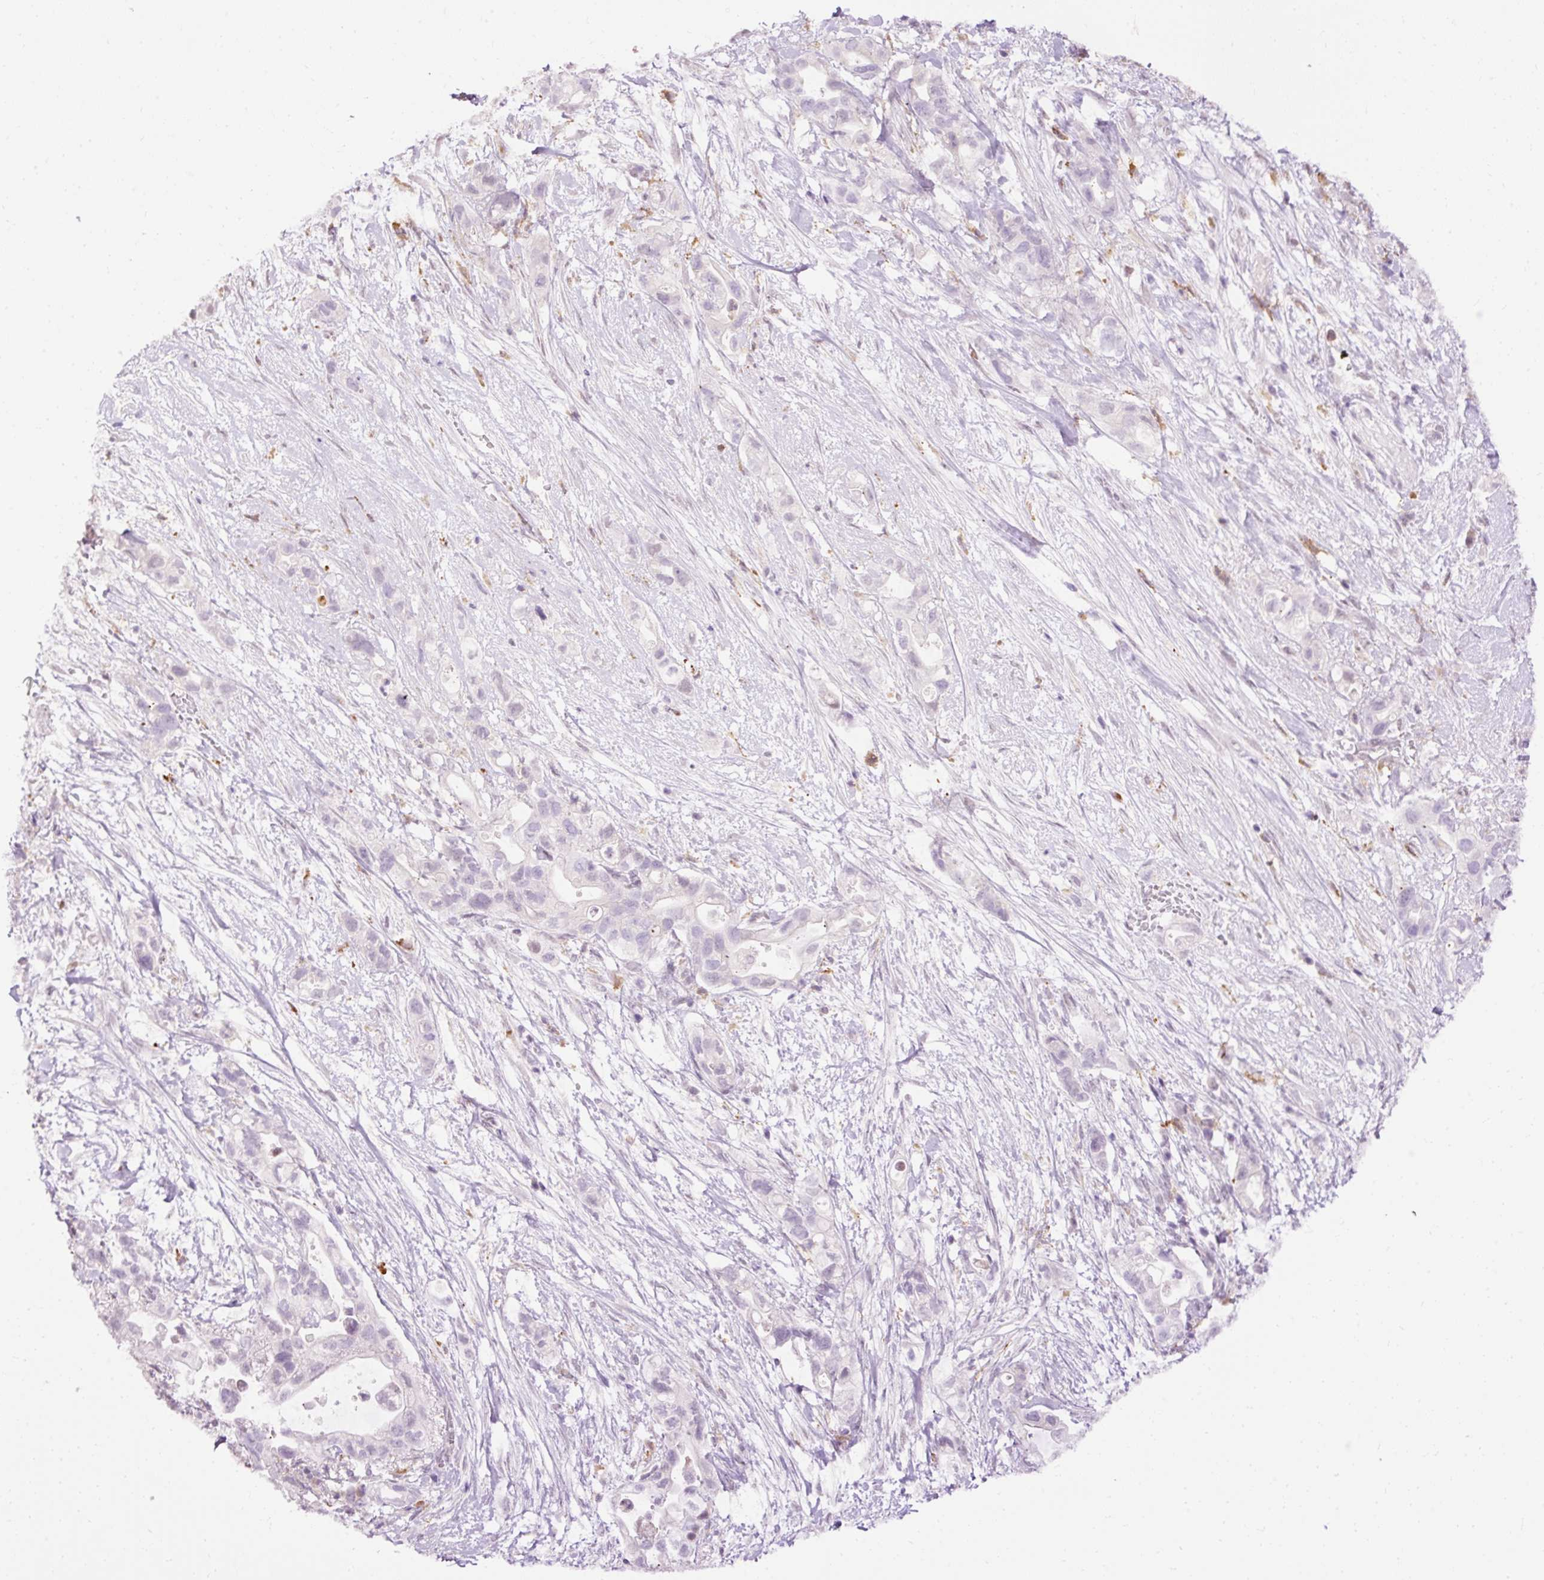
{"staining": {"intensity": "negative", "quantity": "none", "location": "none"}, "tissue": "pancreatic cancer", "cell_type": "Tumor cells", "image_type": "cancer", "snomed": [{"axis": "morphology", "description": "Adenocarcinoma, NOS"}, {"axis": "topography", "description": "Pancreas"}], "caption": "There is no significant expression in tumor cells of pancreatic adenocarcinoma.", "gene": "LY86", "patient": {"sex": "female", "age": 72}}